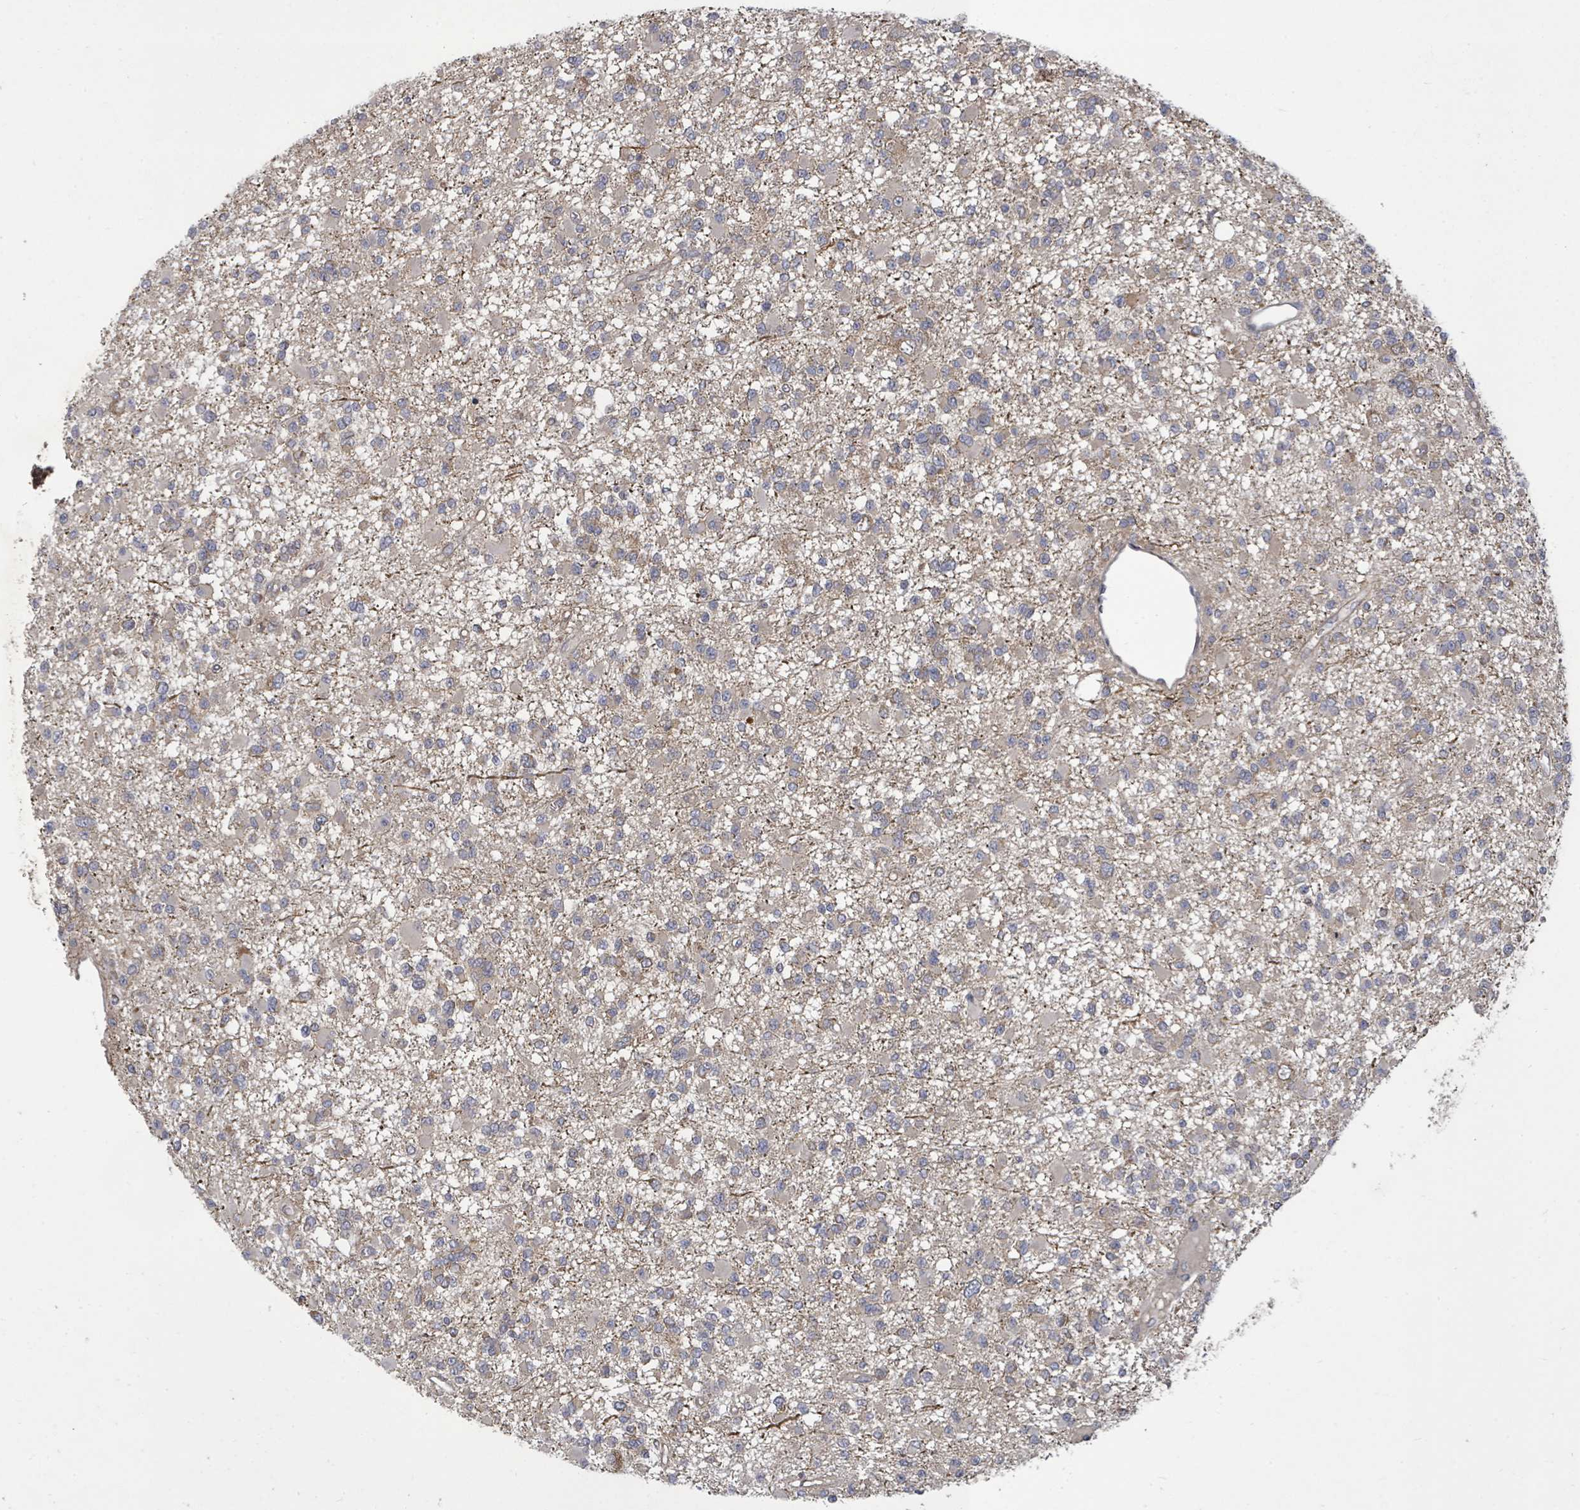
{"staining": {"intensity": "negative", "quantity": "none", "location": "none"}, "tissue": "glioma", "cell_type": "Tumor cells", "image_type": "cancer", "snomed": [{"axis": "morphology", "description": "Glioma, malignant, Low grade"}, {"axis": "topography", "description": "Brain"}], "caption": "This is an IHC histopathology image of malignant glioma (low-grade). There is no staining in tumor cells.", "gene": "KRTAP27-1", "patient": {"sex": "female", "age": 22}}